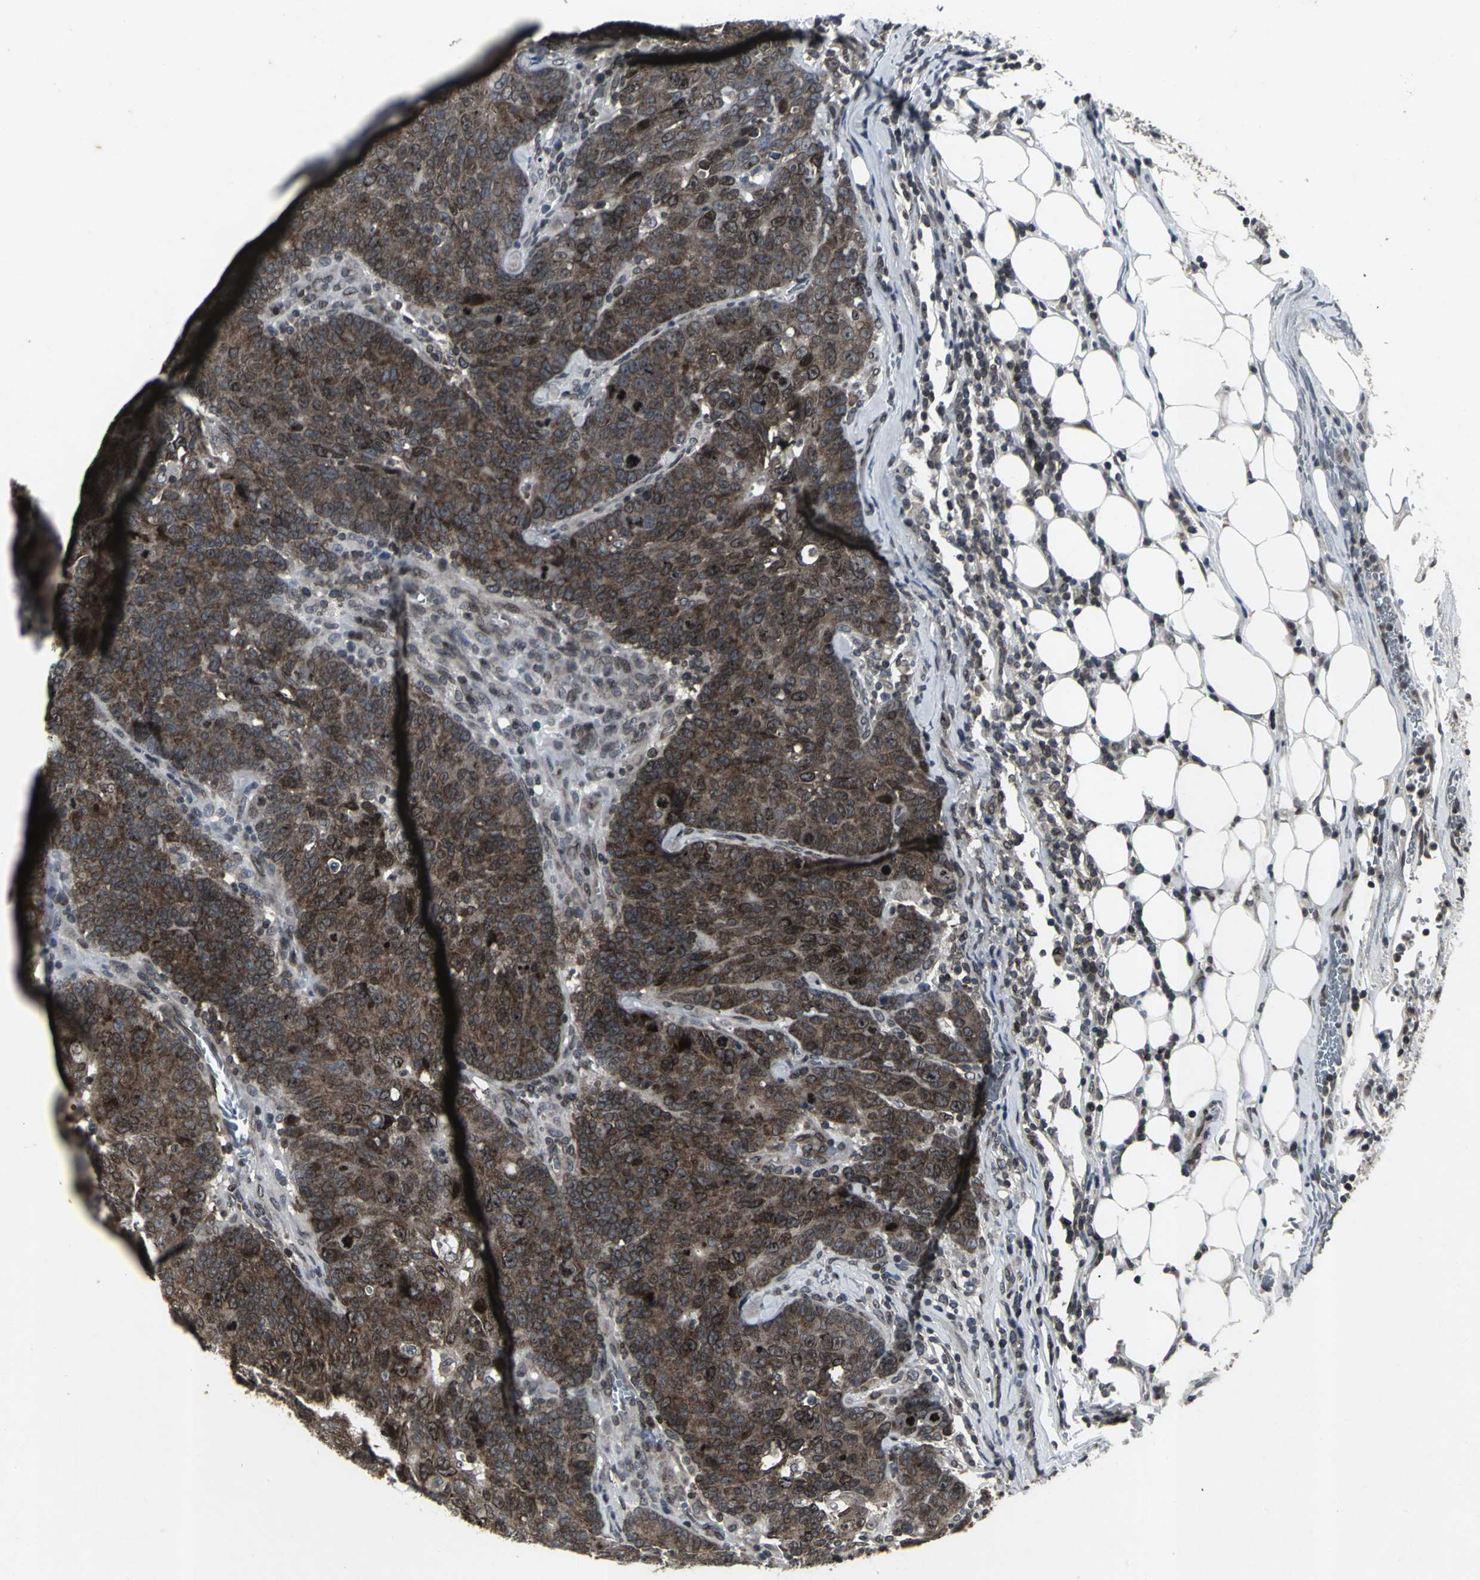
{"staining": {"intensity": "moderate", "quantity": ">75%", "location": "cytoplasmic/membranous,nuclear"}, "tissue": "colorectal cancer", "cell_type": "Tumor cells", "image_type": "cancer", "snomed": [{"axis": "morphology", "description": "Adenocarcinoma, NOS"}, {"axis": "topography", "description": "Colon"}], "caption": "Protein expression analysis of colorectal adenocarcinoma exhibits moderate cytoplasmic/membranous and nuclear positivity in about >75% of tumor cells.", "gene": "SH2B3", "patient": {"sex": "female", "age": 53}}